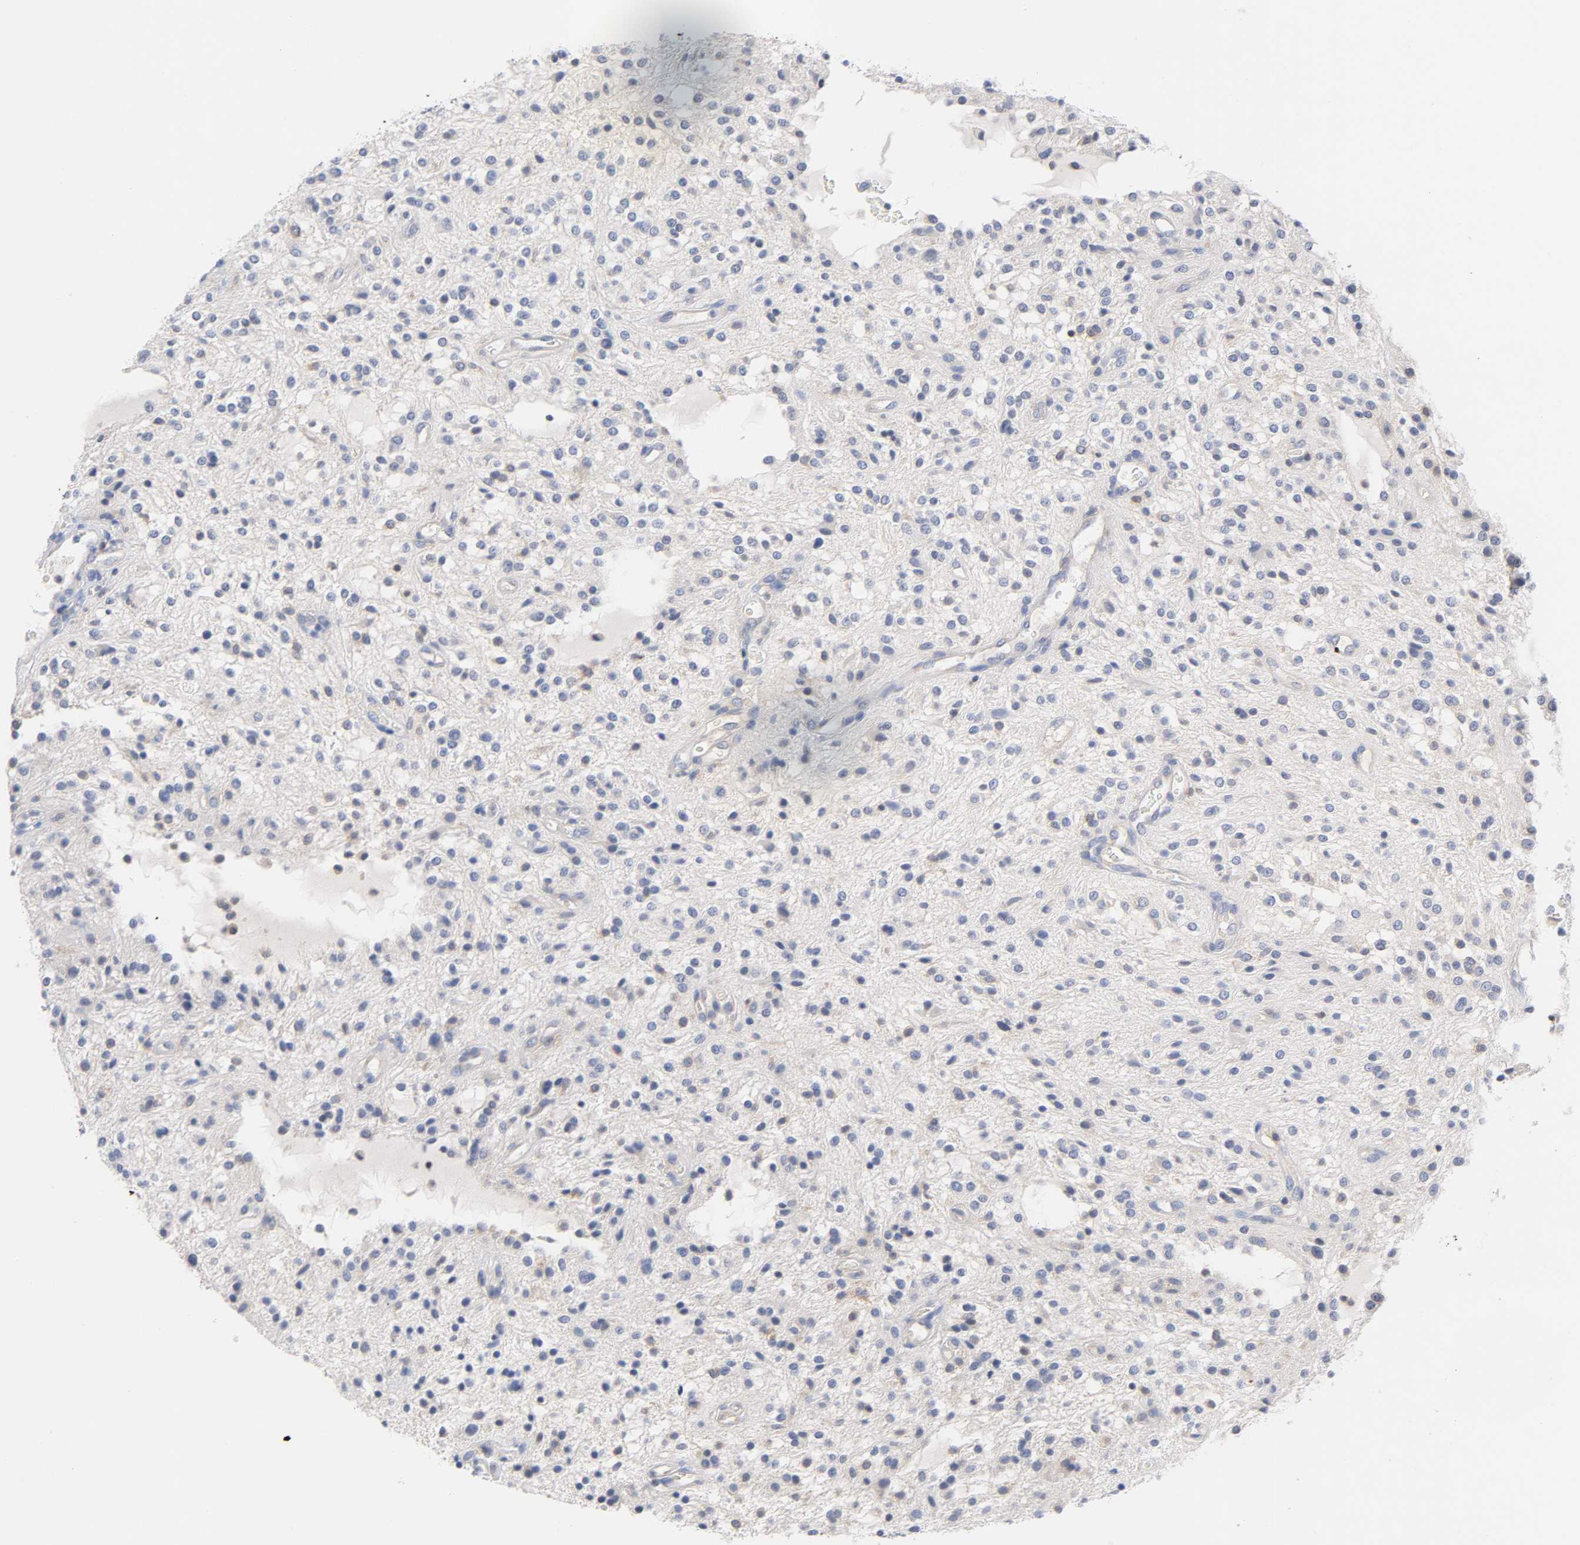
{"staining": {"intensity": "negative", "quantity": "none", "location": "none"}, "tissue": "glioma", "cell_type": "Tumor cells", "image_type": "cancer", "snomed": [{"axis": "morphology", "description": "Glioma, malignant, NOS"}, {"axis": "topography", "description": "Cerebellum"}], "caption": "This is a histopathology image of IHC staining of glioma, which shows no expression in tumor cells.", "gene": "MALT1", "patient": {"sex": "female", "age": 10}}